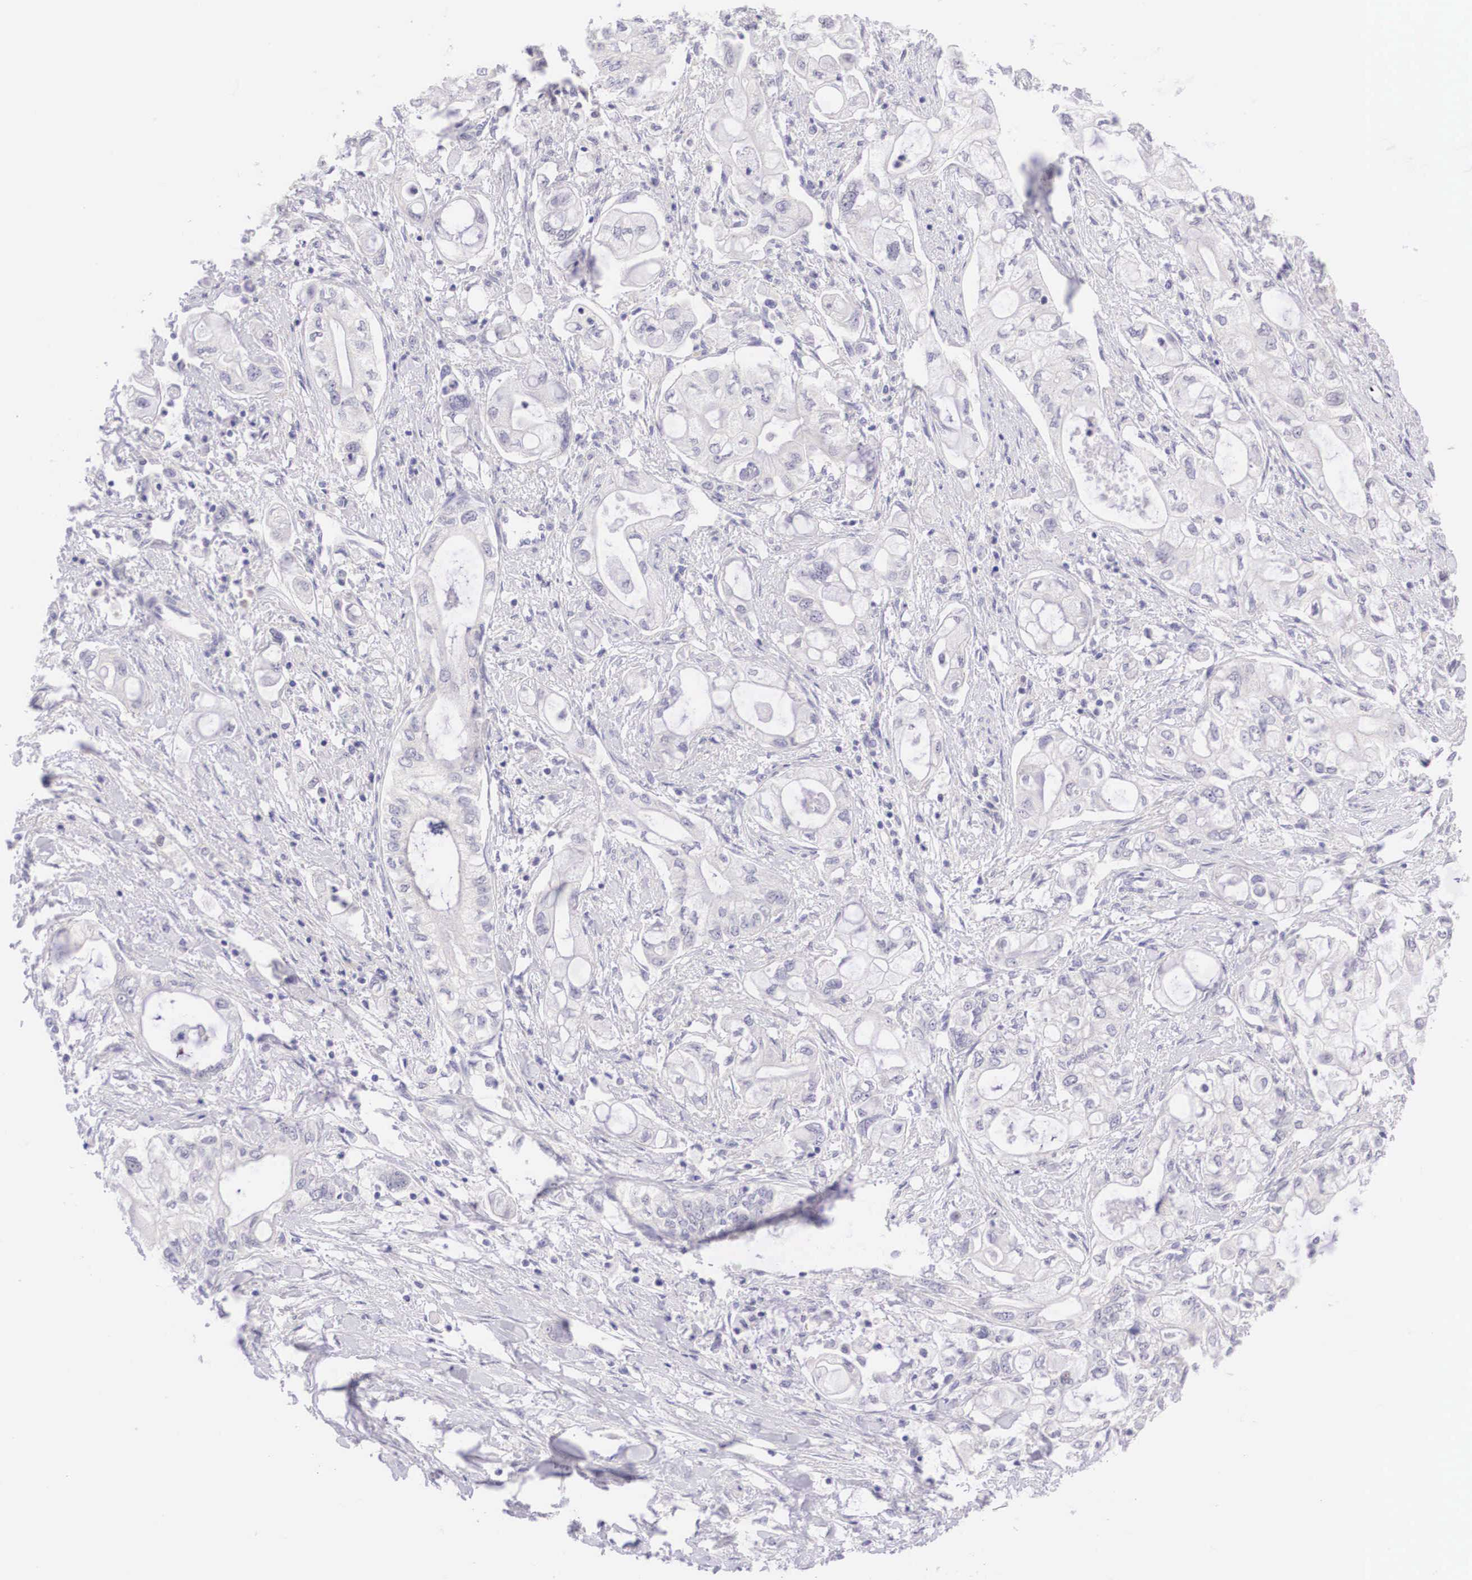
{"staining": {"intensity": "negative", "quantity": "none", "location": "none"}, "tissue": "pancreatic cancer", "cell_type": "Tumor cells", "image_type": "cancer", "snomed": [{"axis": "morphology", "description": "Adenocarcinoma, NOS"}, {"axis": "topography", "description": "Pancreas"}], "caption": "Histopathology image shows no protein expression in tumor cells of pancreatic cancer (adenocarcinoma) tissue.", "gene": "BCL6", "patient": {"sex": "male", "age": 79}}